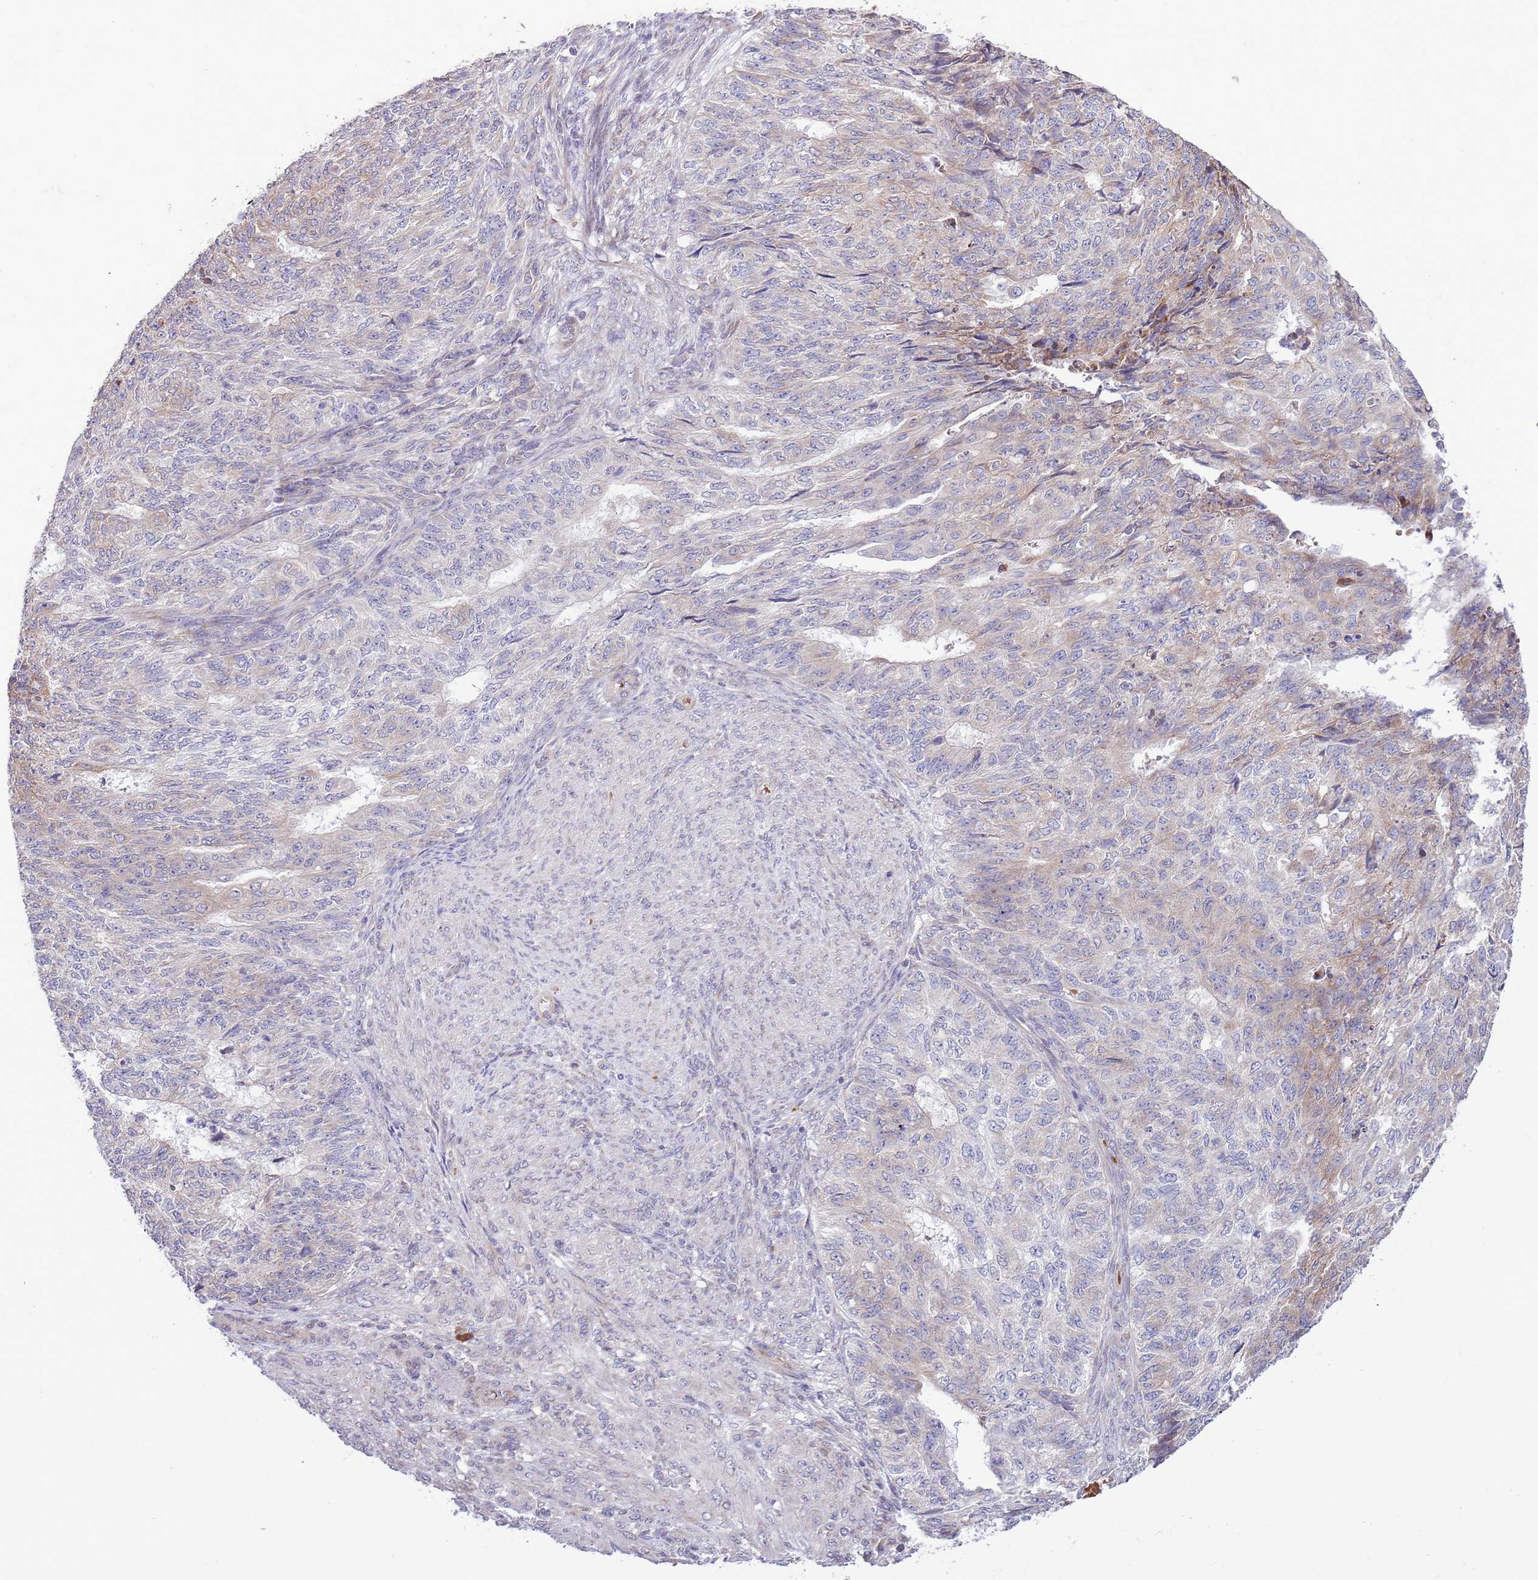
{"staining": {"intensity": "negative", "quantity": "none", "location": "none"}, "tissue": "endometrial cancer", "cell_type": "Tumor cells", "image_type": "cancer", "snomed": [{"axis": "morphology", "description": "Adenocarcinoma, NOS"}, {"axis": "topography", "description": "Endometrium"}], "caption": "Immunohistochemistry image of endometrial cancer (adenocarcinoma) stained for a protein (brown), which exhibits no staining in tumor cells.", "gene": "DAND5", "patient": {"sex": "female", "age": 32}}